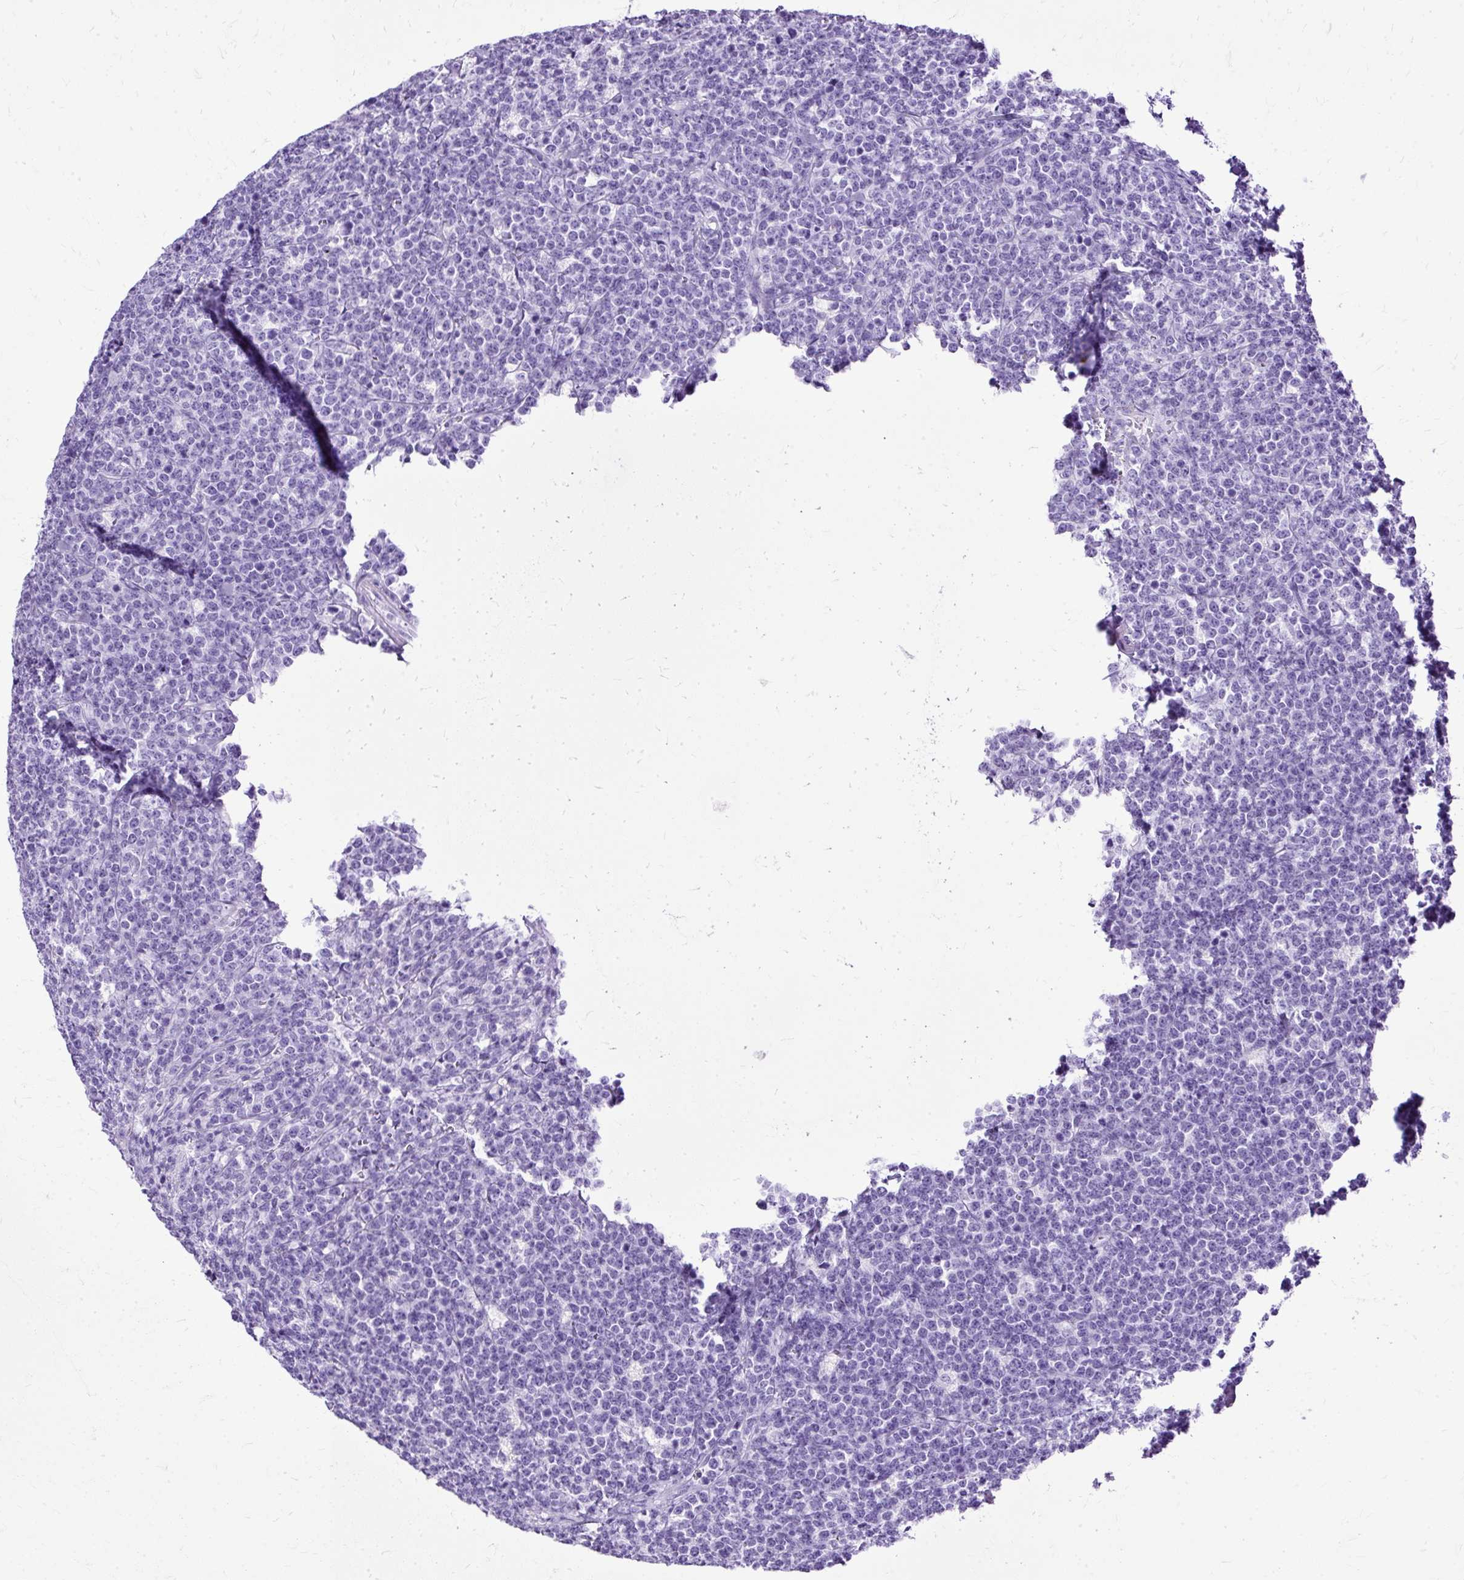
{"staining": {"intensity": "negative", "quantity": "none", "location": "none"}, "tissue": "lymphoma", "cell_type": "Tumor cells", "image_type": "cancer", "snomed": [{"axis": "morphology", "description": "Malignant lymphoma, non-Hodgkin's type, High grade"}, {"axis": "topography", "description": "Small intestine"}, {"axis": "topography", "description": "Colon"}], "caption": "IHC of malignant lymphoma, non-Hodgkin's type (high-grade) shows no positivity in tumor cells.", "gene": "SLC8A2", "patient": {"sex": "male", "age": 8}}